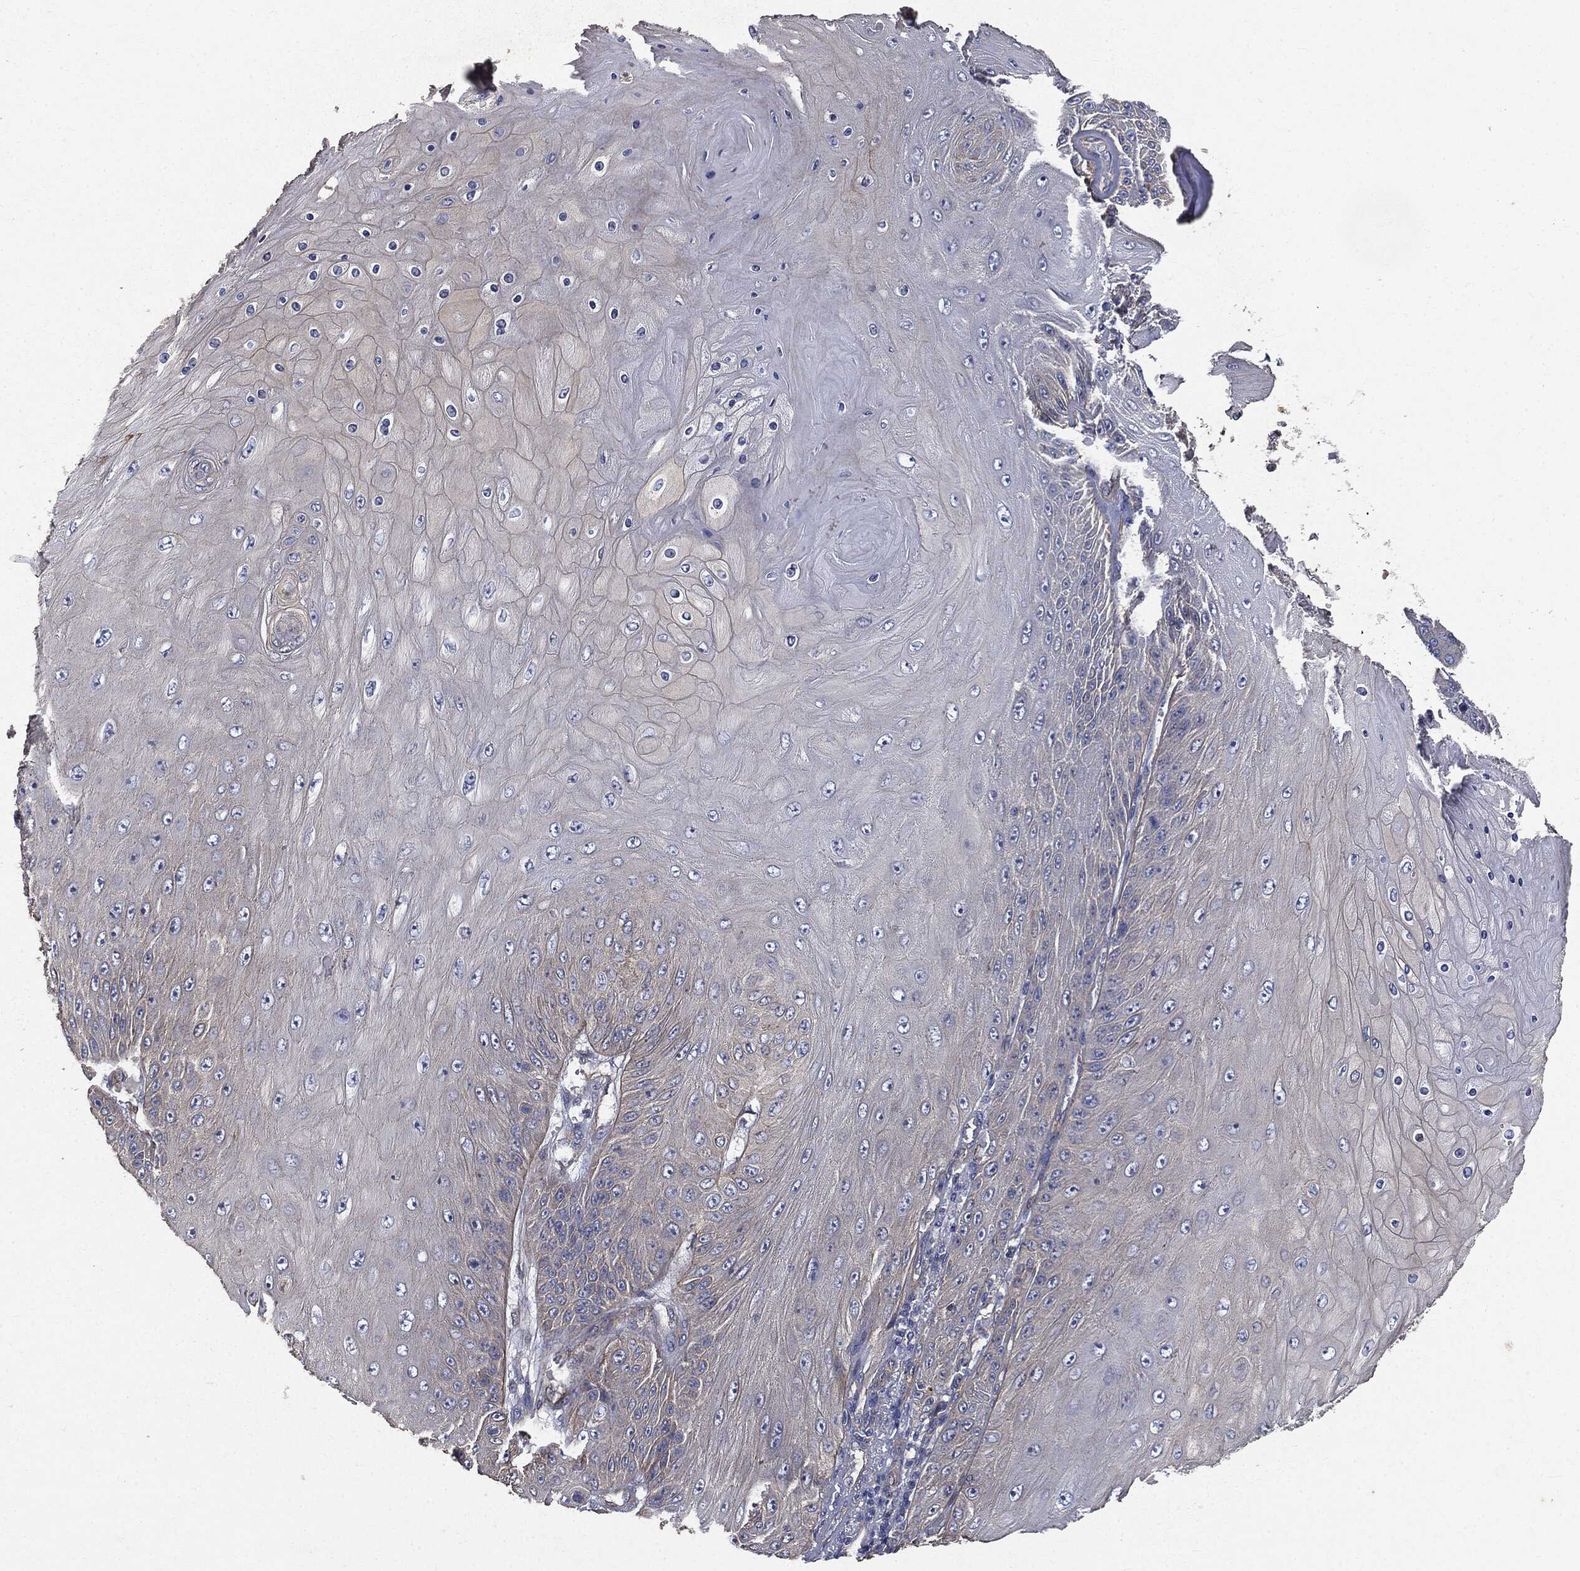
{"staining": {"intensity": "negative", "quantity": "none", "location": "none"}, "tissue": "skin cancer", "cell_type": "Tumor cells", "image_type": "cancer", "snomed": [{"axis": "morphology", "description": "Squamous cell carcinoma, NOS"}, {"axis": "topography", "description": "Skin"}], "caption": "Immunohistochemistry (IHC) histopathology image of neoplastic tissue: human skin cancer (squamous cell carcinoma) stained with DAB (3,3'-diaminobenzidine) displays no significant protein positivity in tumor cells.", "gene": "EPS15L1", "patient": {"sex": "male", "age": 62}}